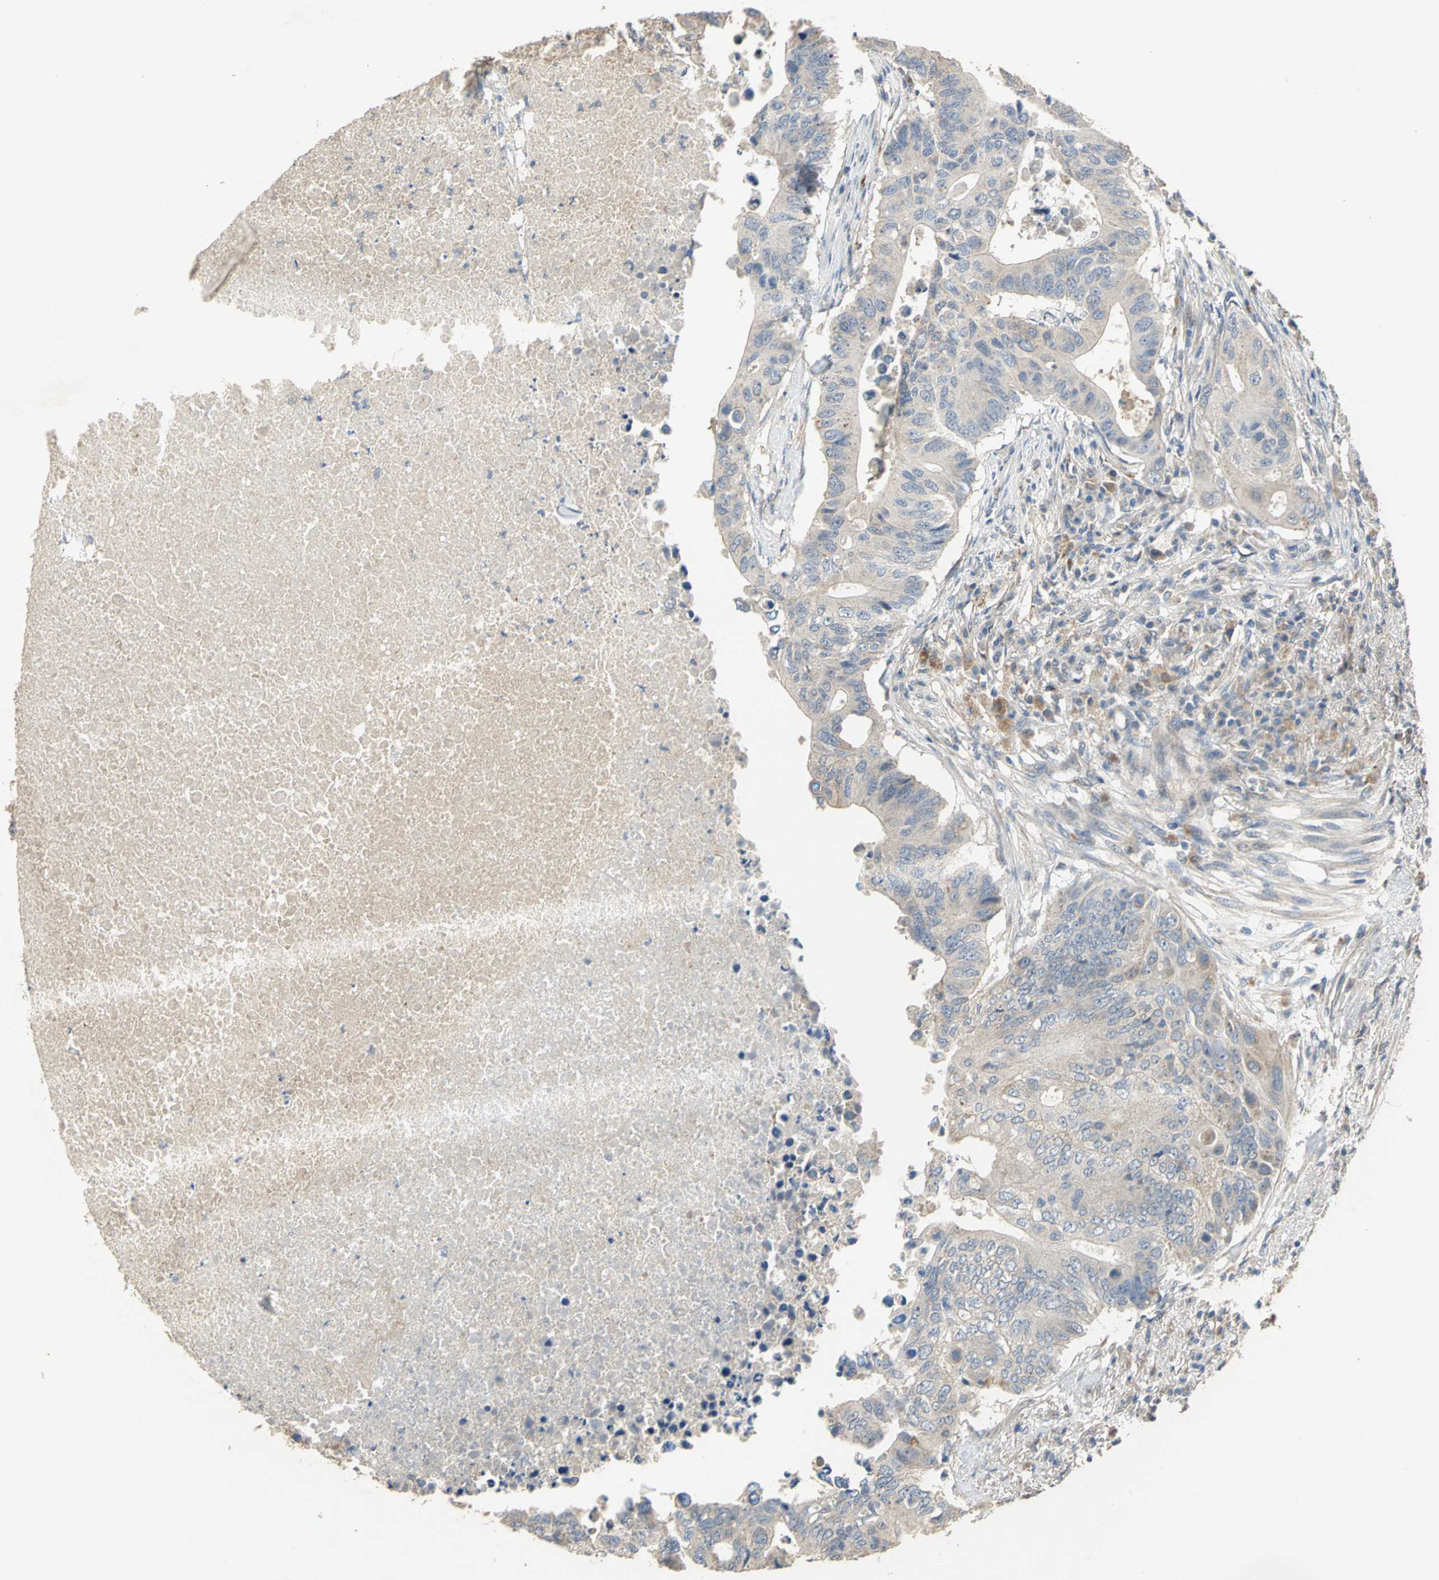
{"staining": {"intensity": "negative", "quantity": "none", "location": "none"}, "tissue": "colorectal cancer", "cell_type": "Tumor cells", "image_type": "cancer", "snomed": [{"axis": "morphology", "description": "Adenocarcinoma, NOS"}, {"axis": "topography", "description": "Colon"}], "caption": "Micrograph shows no significant protein positivity in tumor cells of adenocarcinoma (colorectal).", "gene": "IL17RB", "patient": {"sex": "male", "age": 71}}